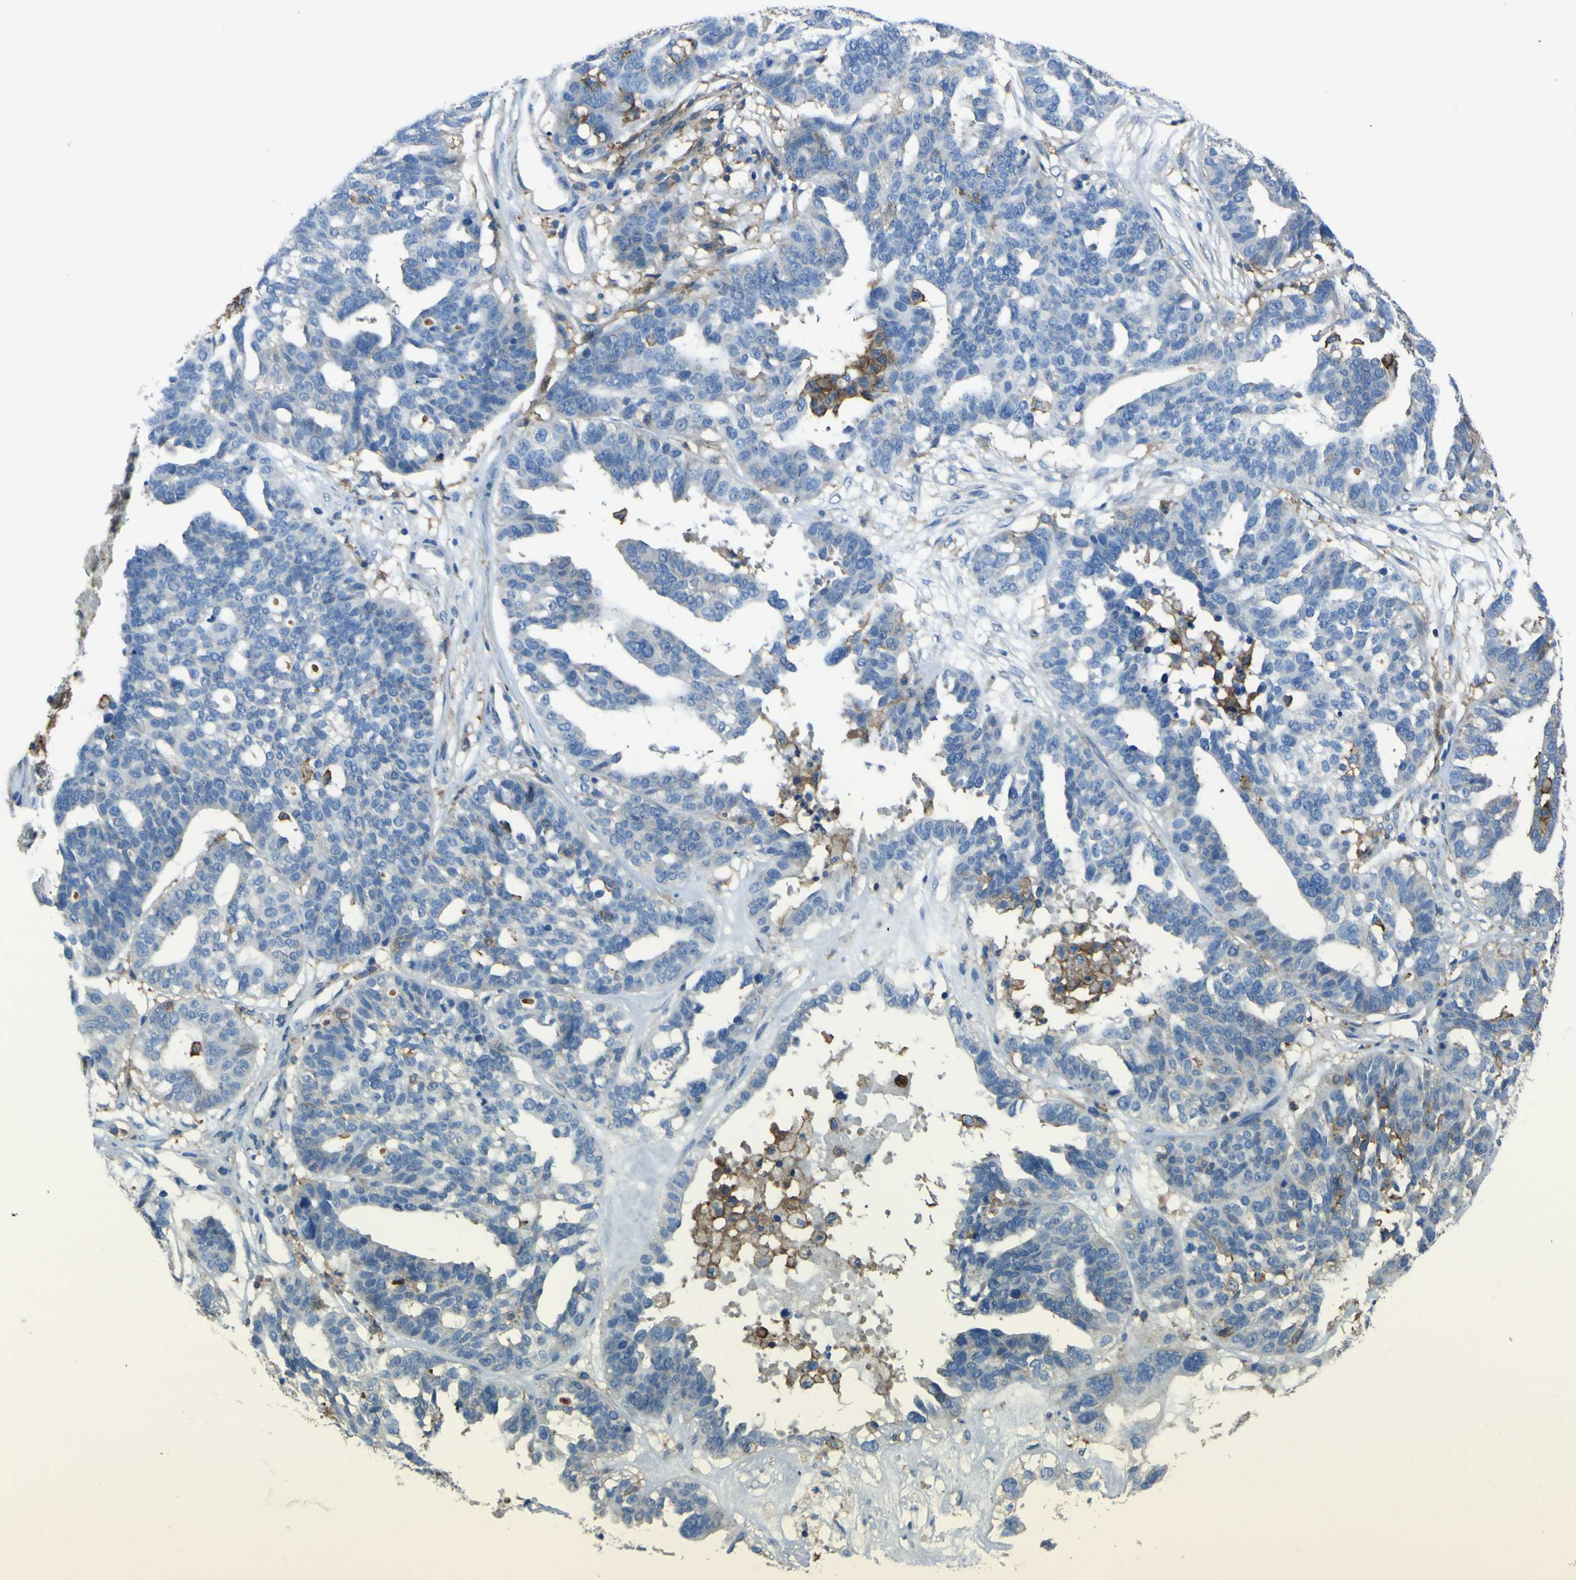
{"staining": {"intensity": "negative", "quantity": "none", "location": "none"}, "tissue": "ovarian cancer", "cell_type": "Tumor cells", "image_type": "cancer", "snomed": [{"axis": "morphology", "description": "Cystadenocarcinoma, serous, NOS"}, {"axis": "topography", "description": "Ovary"}], "caption": "The image shows no significant staining in tumor cells of ovarian cancer.", "gene": "LAIR1", "patient": {"sex": "female", "age": 59}}